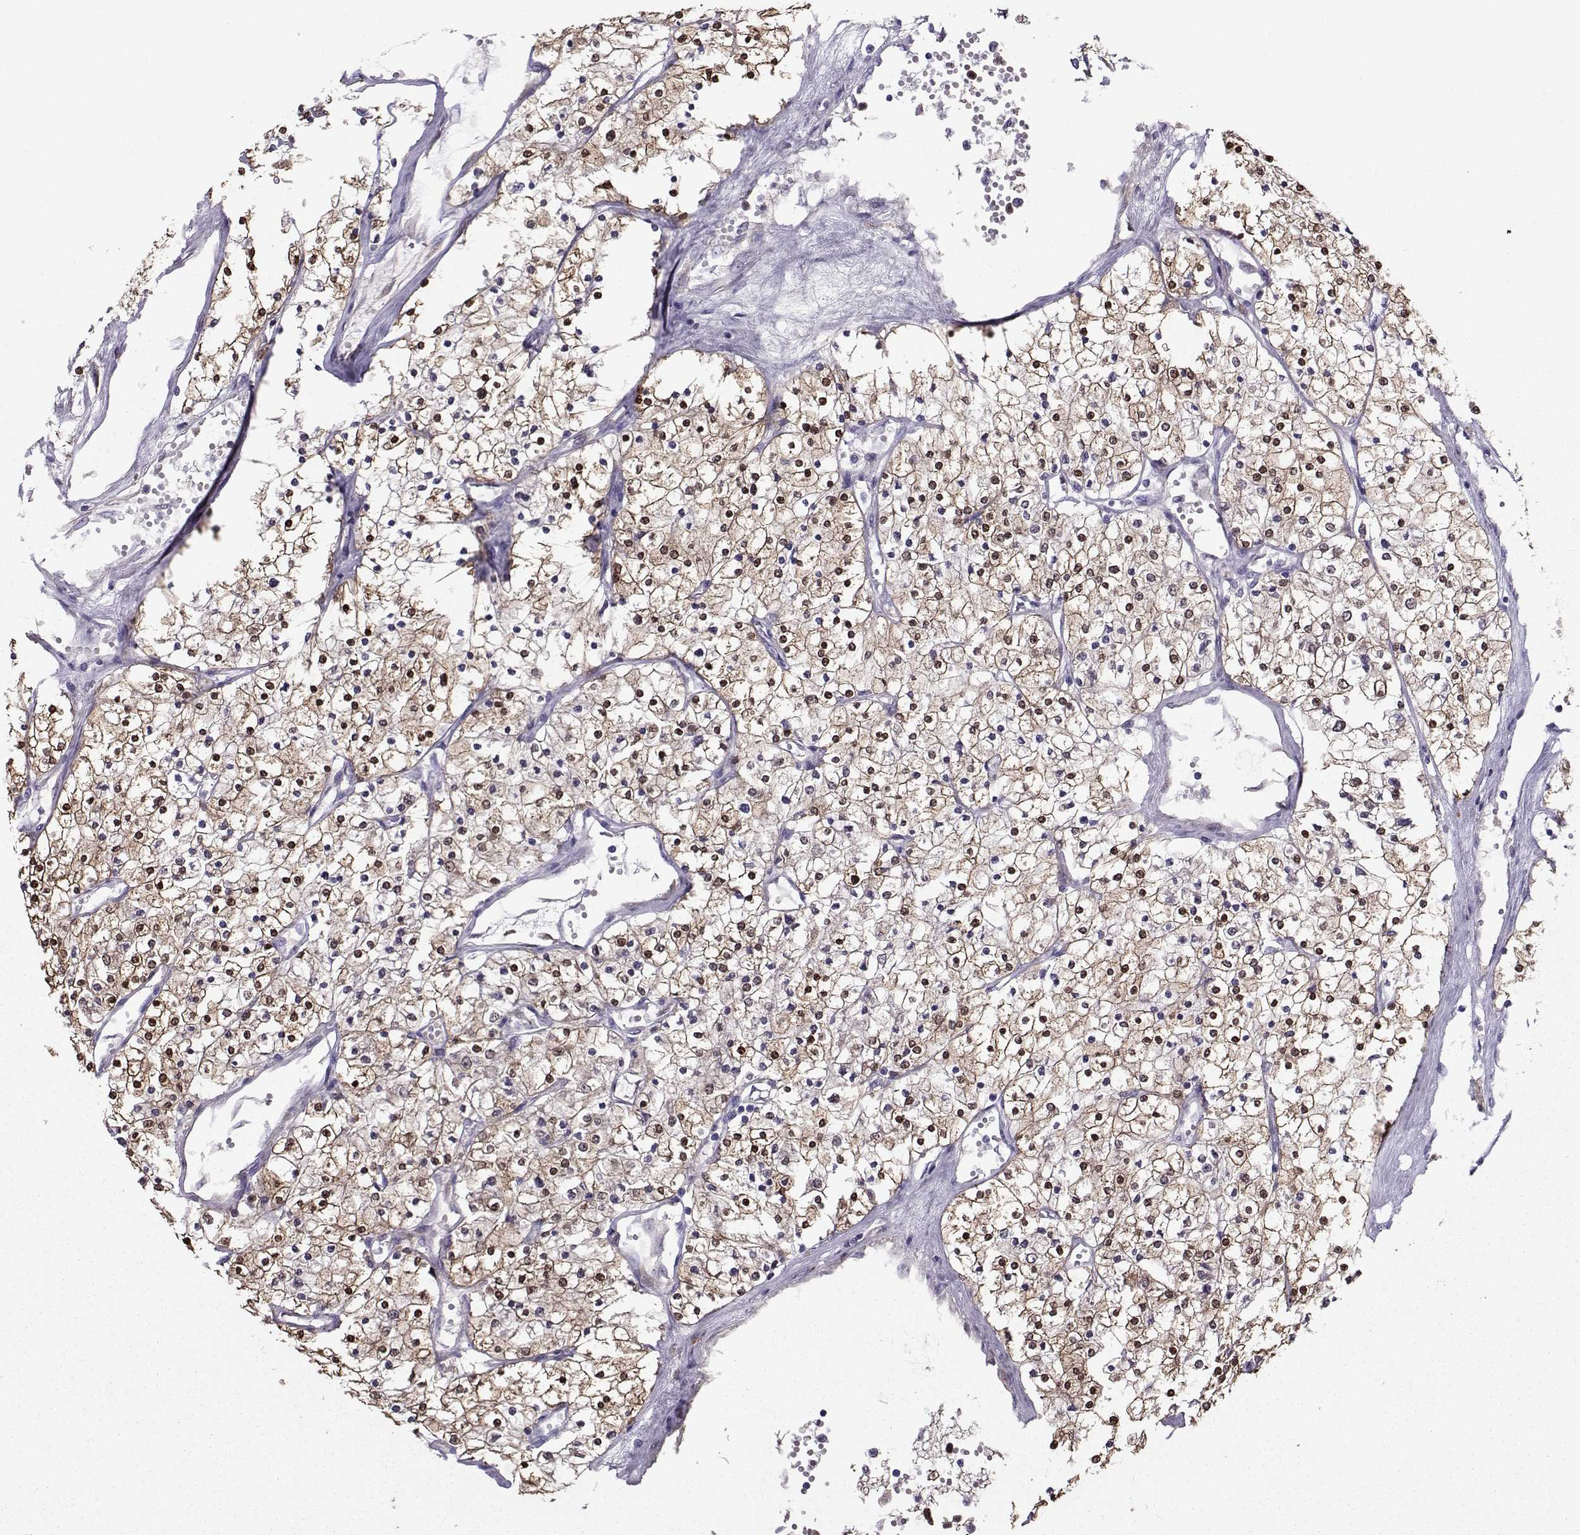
{"staining": {"intensity": "moderate", "quantity": "25%-75%", "location": "cytoplasmic/membranous,nuclear"}, "tissue": "renal cancer", "cell_type": "Tumor cells", "image_type": "cancer", "snomed": [{"axis": "morphology", "description": "Adenocarcinoma, NOS"}, {"axis": "topography", "description": "Kidney"}], "caption": "Renal cancer (adenocarcinoma) tissue reveals moderate cytoplasmic/membranous and nuclear expression in approximately 25%-75% of tumor cells, visualized by immunohistochemistry.", "gene": "PGK1", "patient": {"sex": "male", "age": 80}}